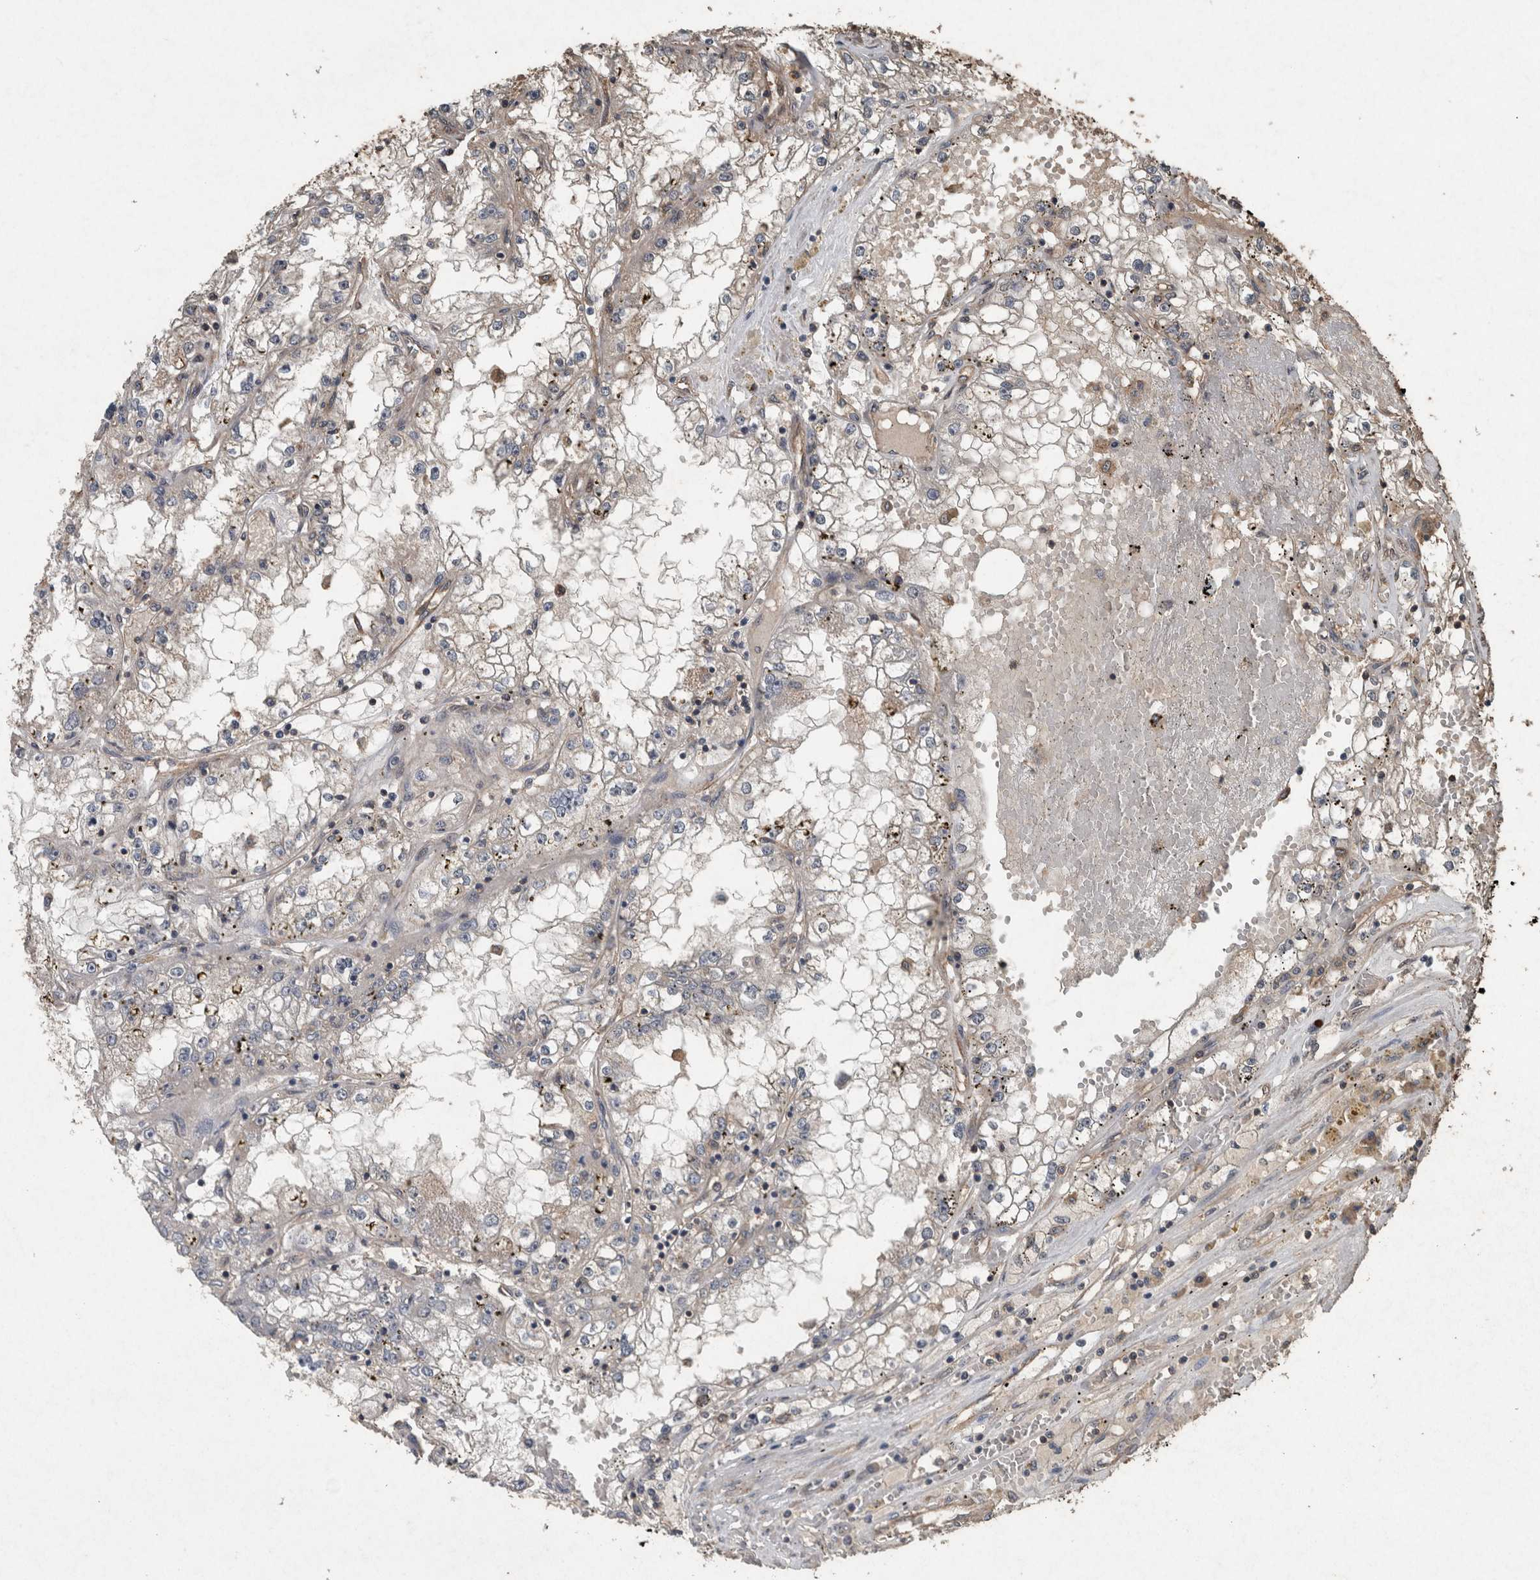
{"staining": {"intensity": "negative", "quantity": "none", "location": "none"}, "tissue": "renal cancer", "cell_type": "Tumor cells", "image_type": "cancer", "snomed": [{"axis": "morphology", "description": "Adenocarcinoma, NOS"}, {"axis": "topography", "description": "Kidney"}], "caption": "Image shows no protein positivity in tumor cells of renal cancer (adenocarcinoma) tissue.", "gene": "FGFRL1", "patient": {"sex": "male", "age": 56}}